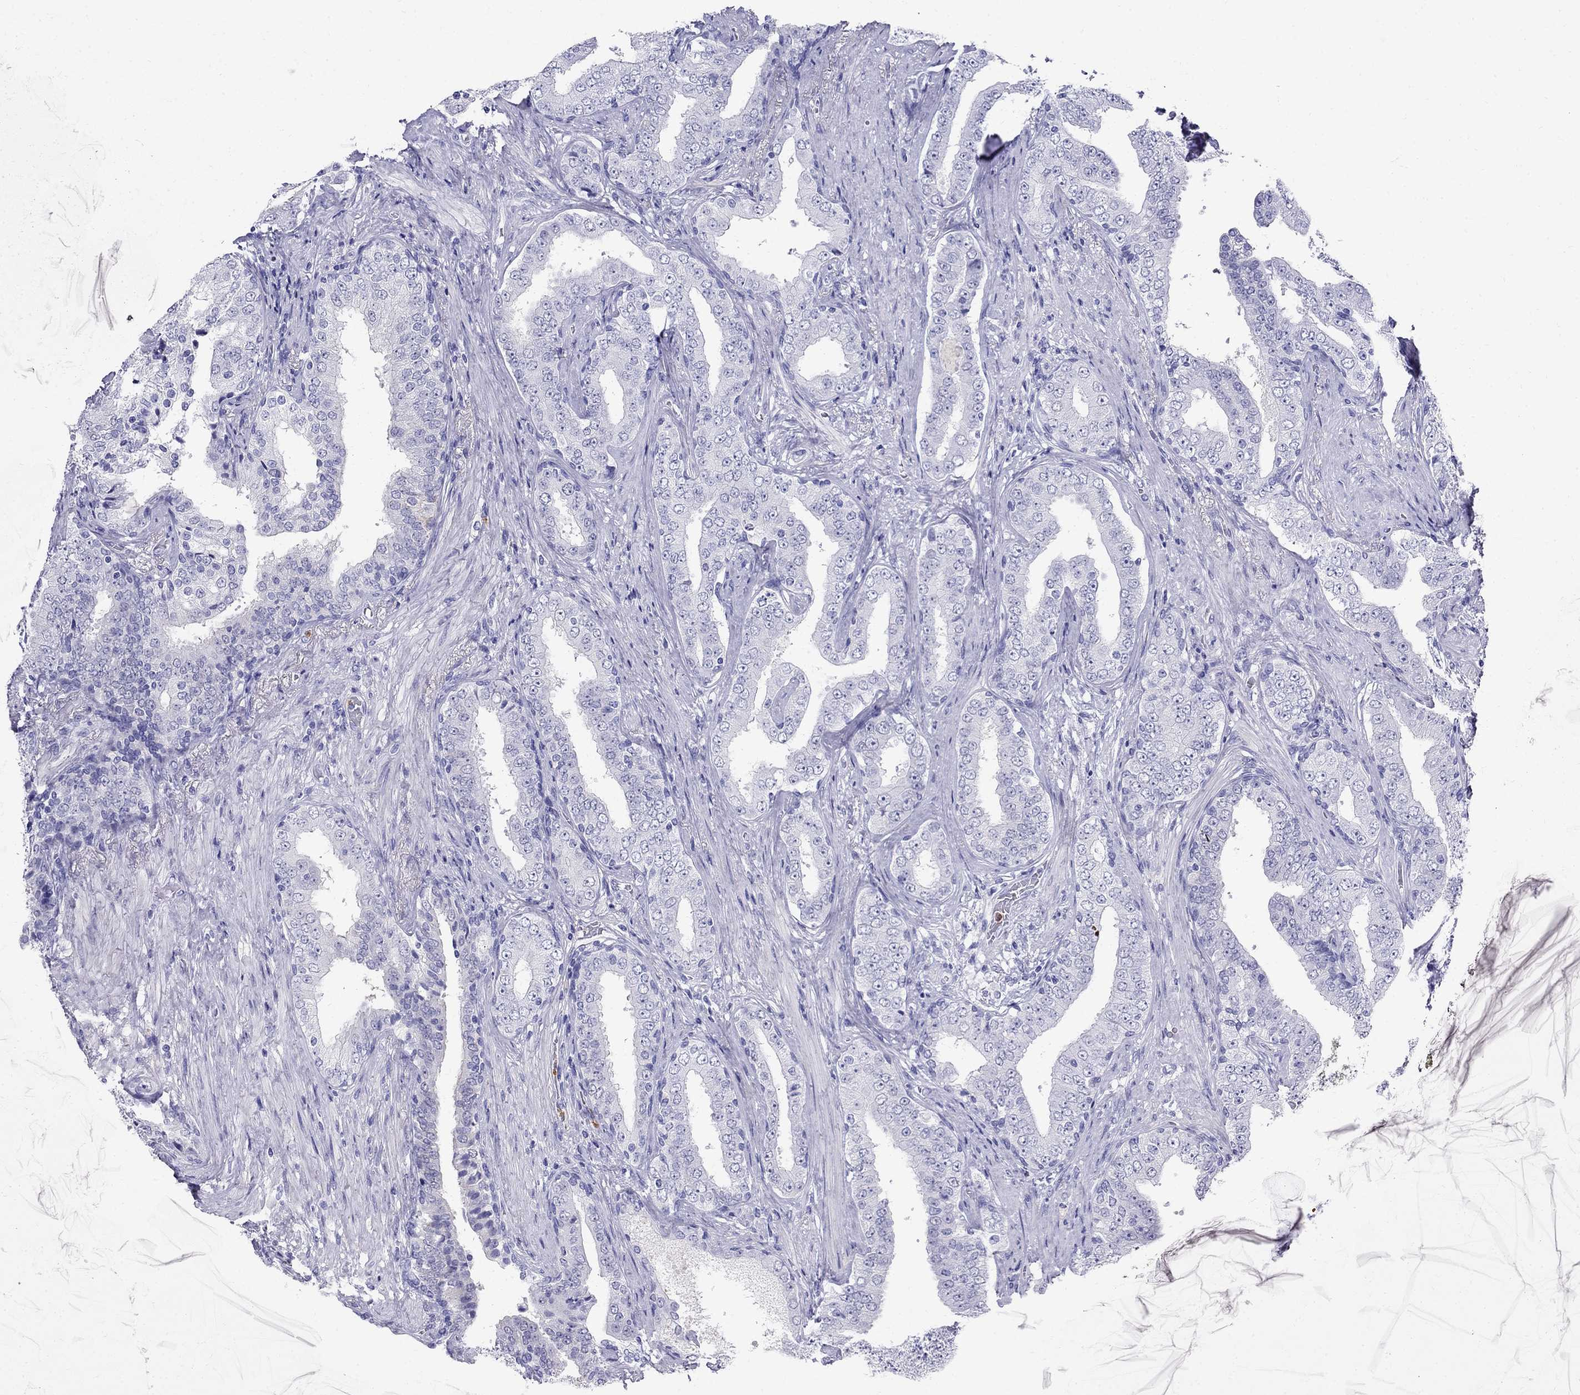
{"staining": {"intensity": "negative", "quantity": "none", "location": "none"}, "tissue": "prostate cancer", "cell_type": "Tumor cells", "image_type": "cancer", "snomed": [{"axis": "morphology", "description": "Adenocarcinoma, Low grade"}, {"axis": "topography", "description": "Prostate and seminal vesicle, NOS"}], "caption": "Tumor cells show no significant protein staining in low-grade adenocarcinoma (prostate).", "gene": "PPP1R36", "patient": {"sex": "male", "age": 61}}